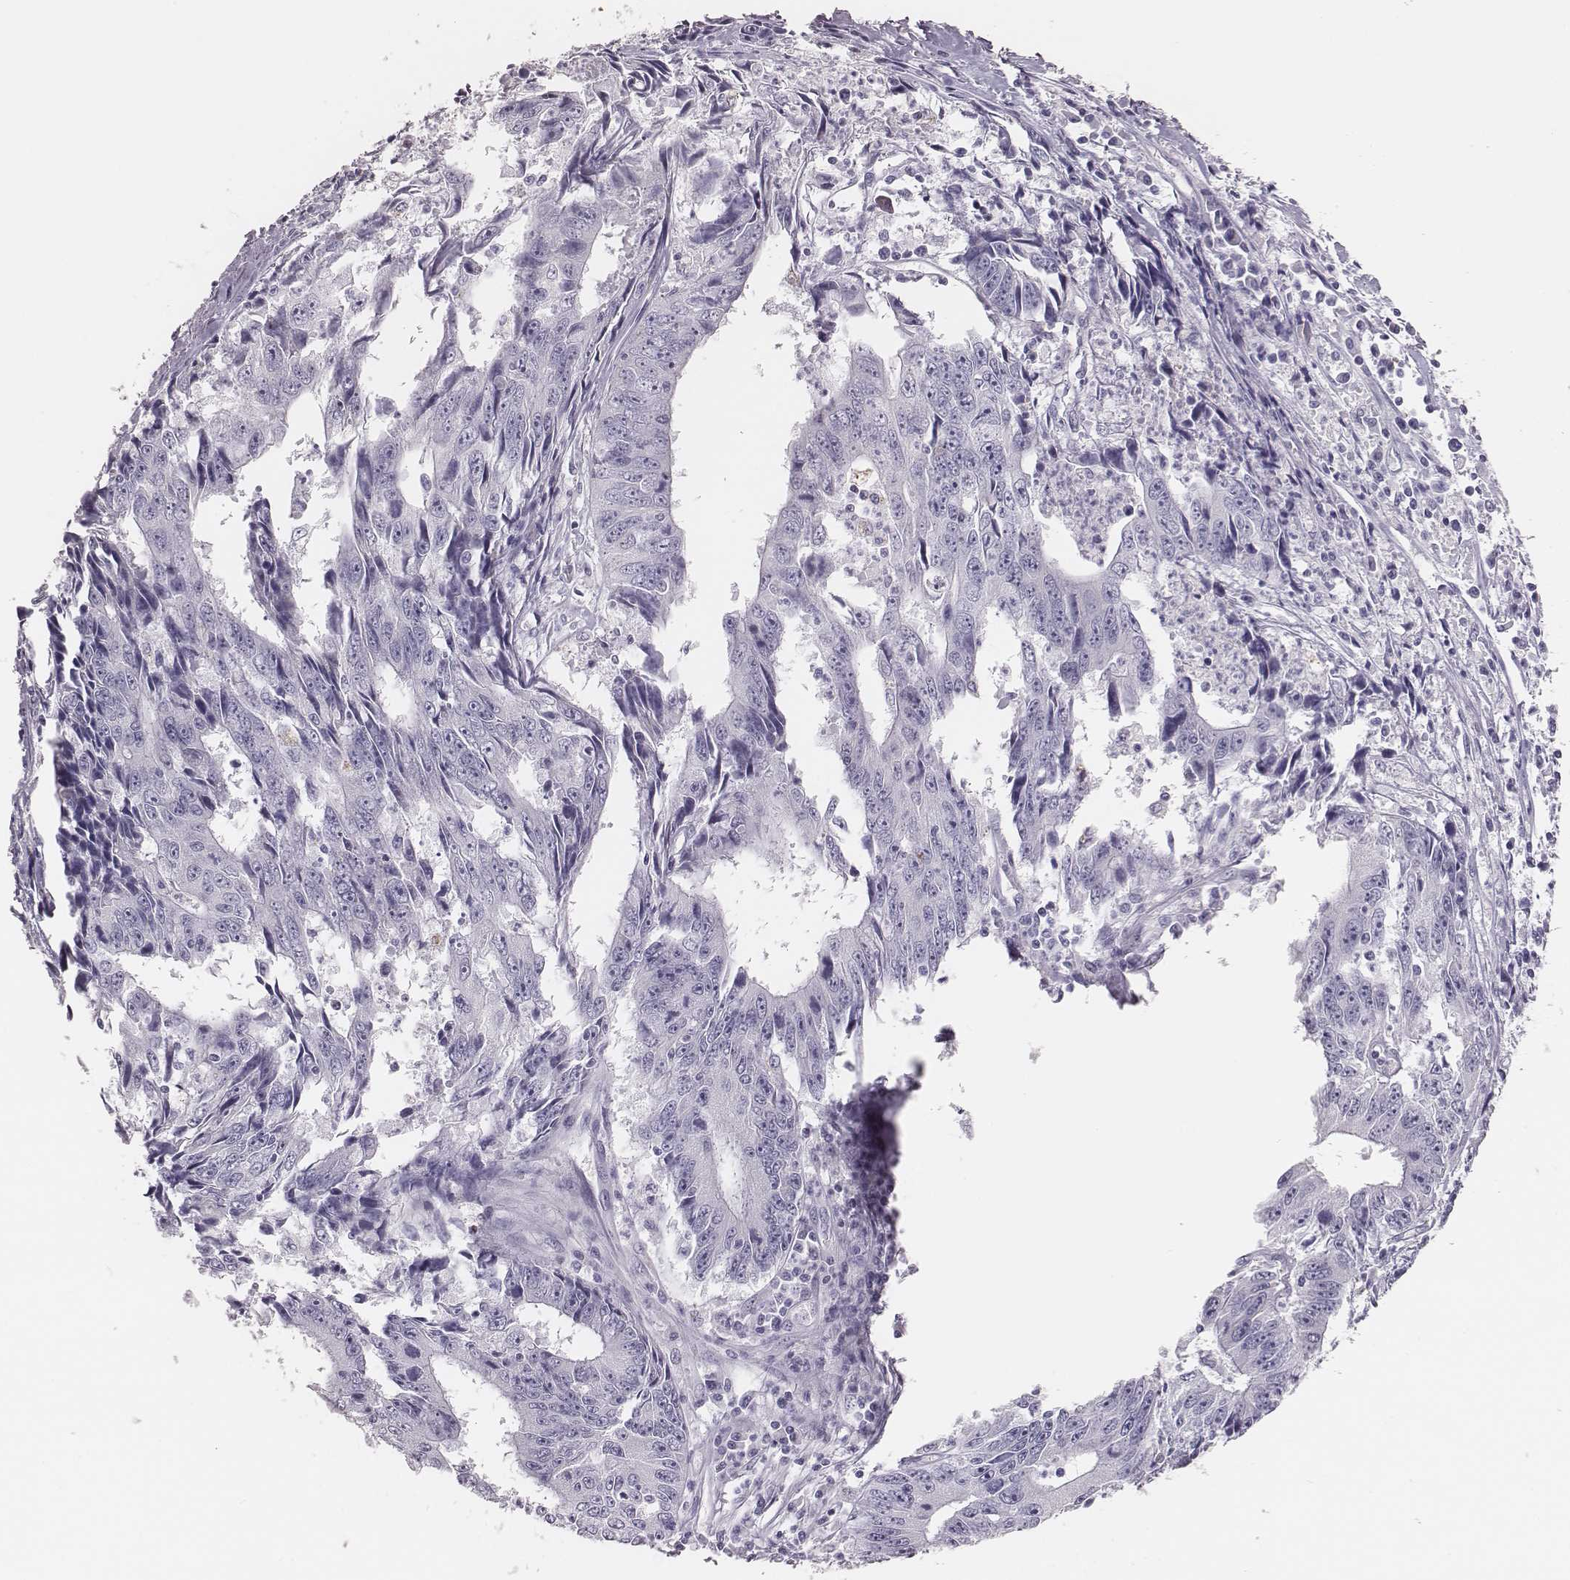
{"staining": {"intensity": "negative", "quantity": "none", "location": "none"}, "tissue": "liver cancer", "cell_type": "Tumor cells", "image_type": "cancer", "snomed": [{"axis": "morphology", "description": "Cholangiocarcinoma"}, {"axis": "topography", "description": "Liver"}], "caption": "This is a image of immunohistochemistry staining of liver cholangiocarcinoma, which shows no expression in tumor cells. The staining is performed using DAB brown chromogen with nuclei counter-stained in using hematoxylin.", "gene": "H1-6", "patient": {"sex": "male", "age": 65}}